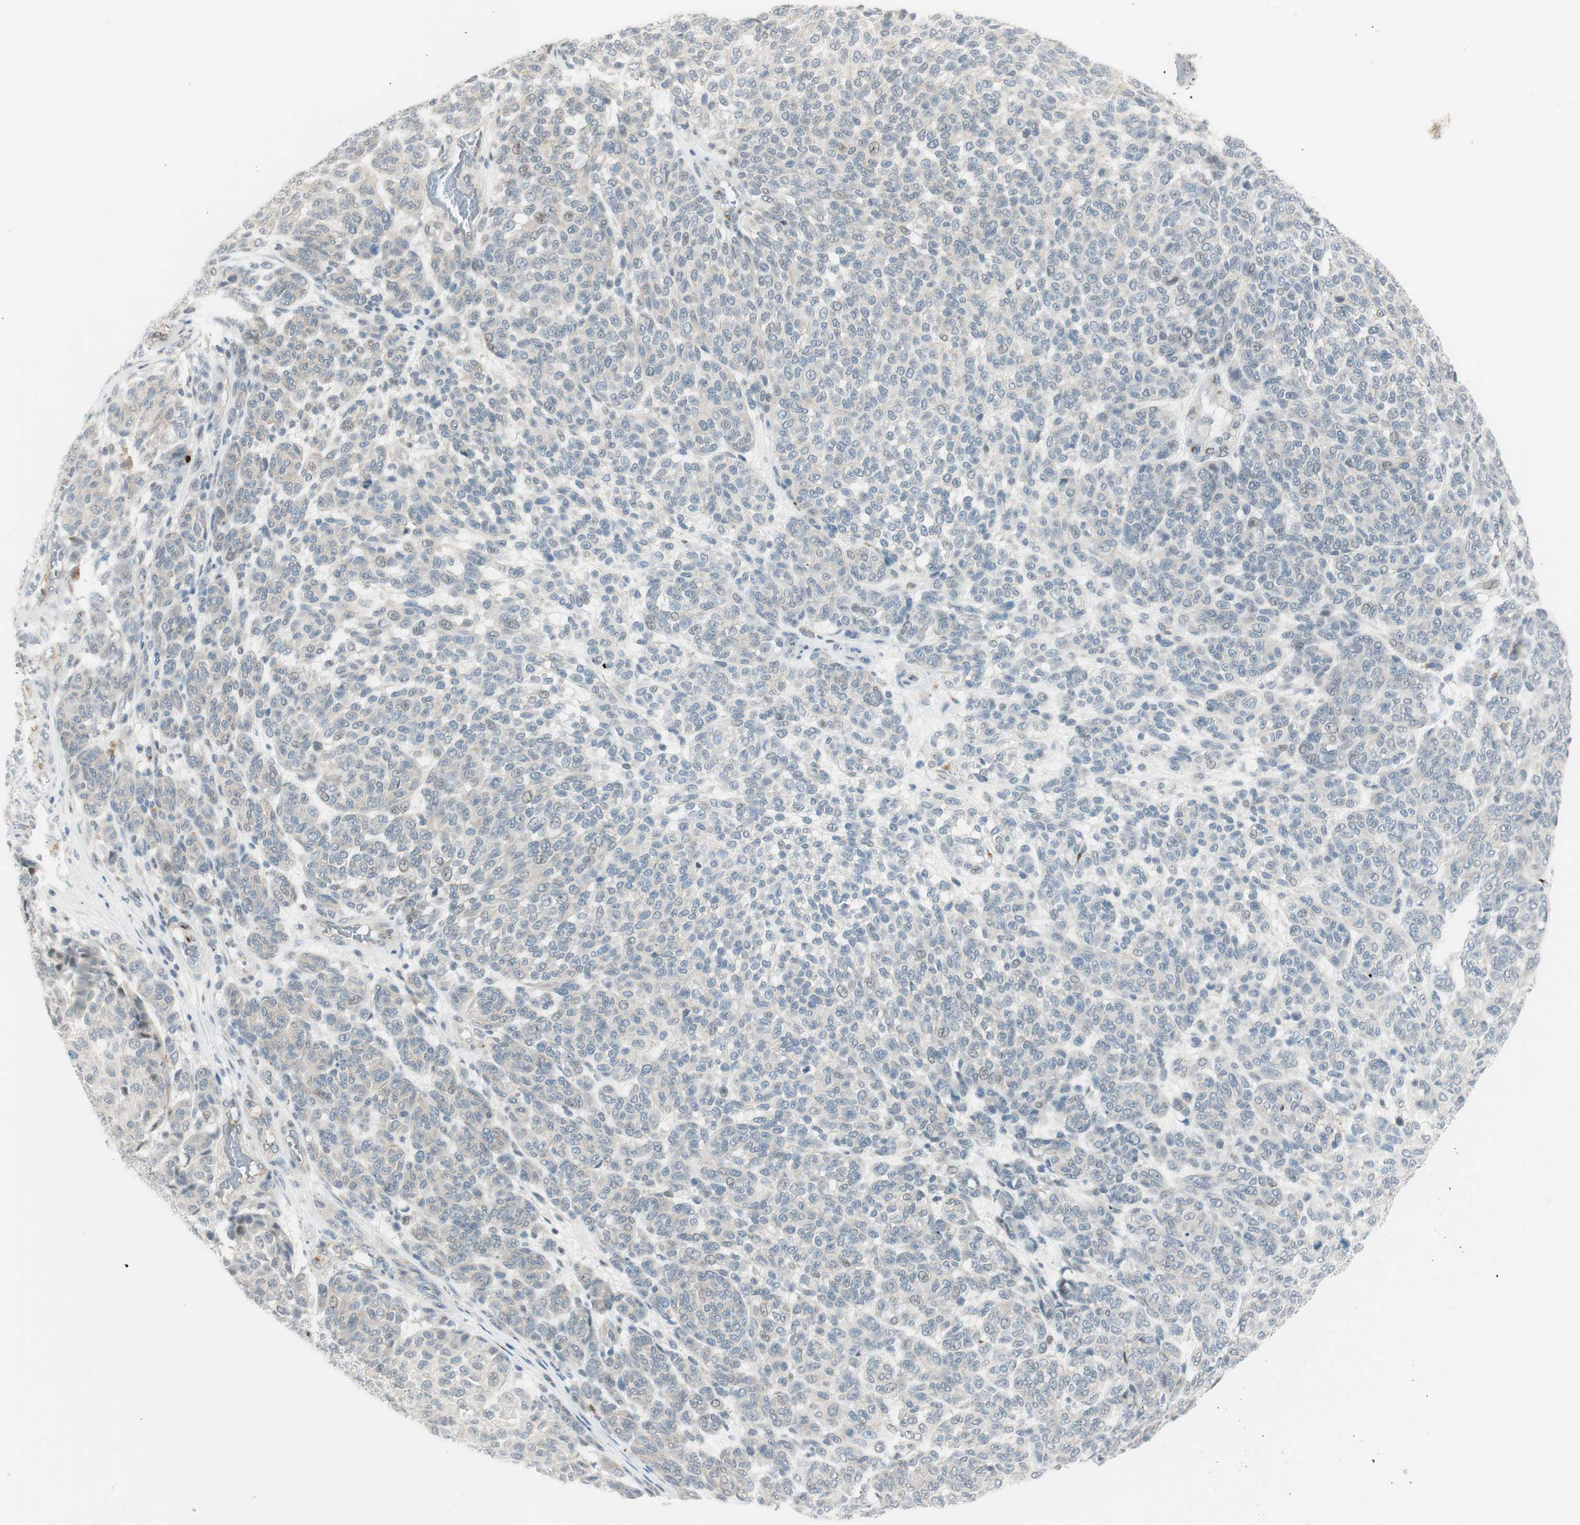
{"staining": {"intensity": "negative", "quantity": "none", "location": "none"}, "tissue": "melanoma", "cell_type": "Tumor cells", "image_type": "cancer", "snomed": [{"axis": "morphology", "description": "Malignant melanoma, NOS"}, {"axis": "topography", "description": "Skin"}], "caption": "Histopathology image shows no significant protein staining in tumor cells of malignant melanoma.", "gene": "B4GALNT1", "patient": {"sex": "male", "age": 59}}